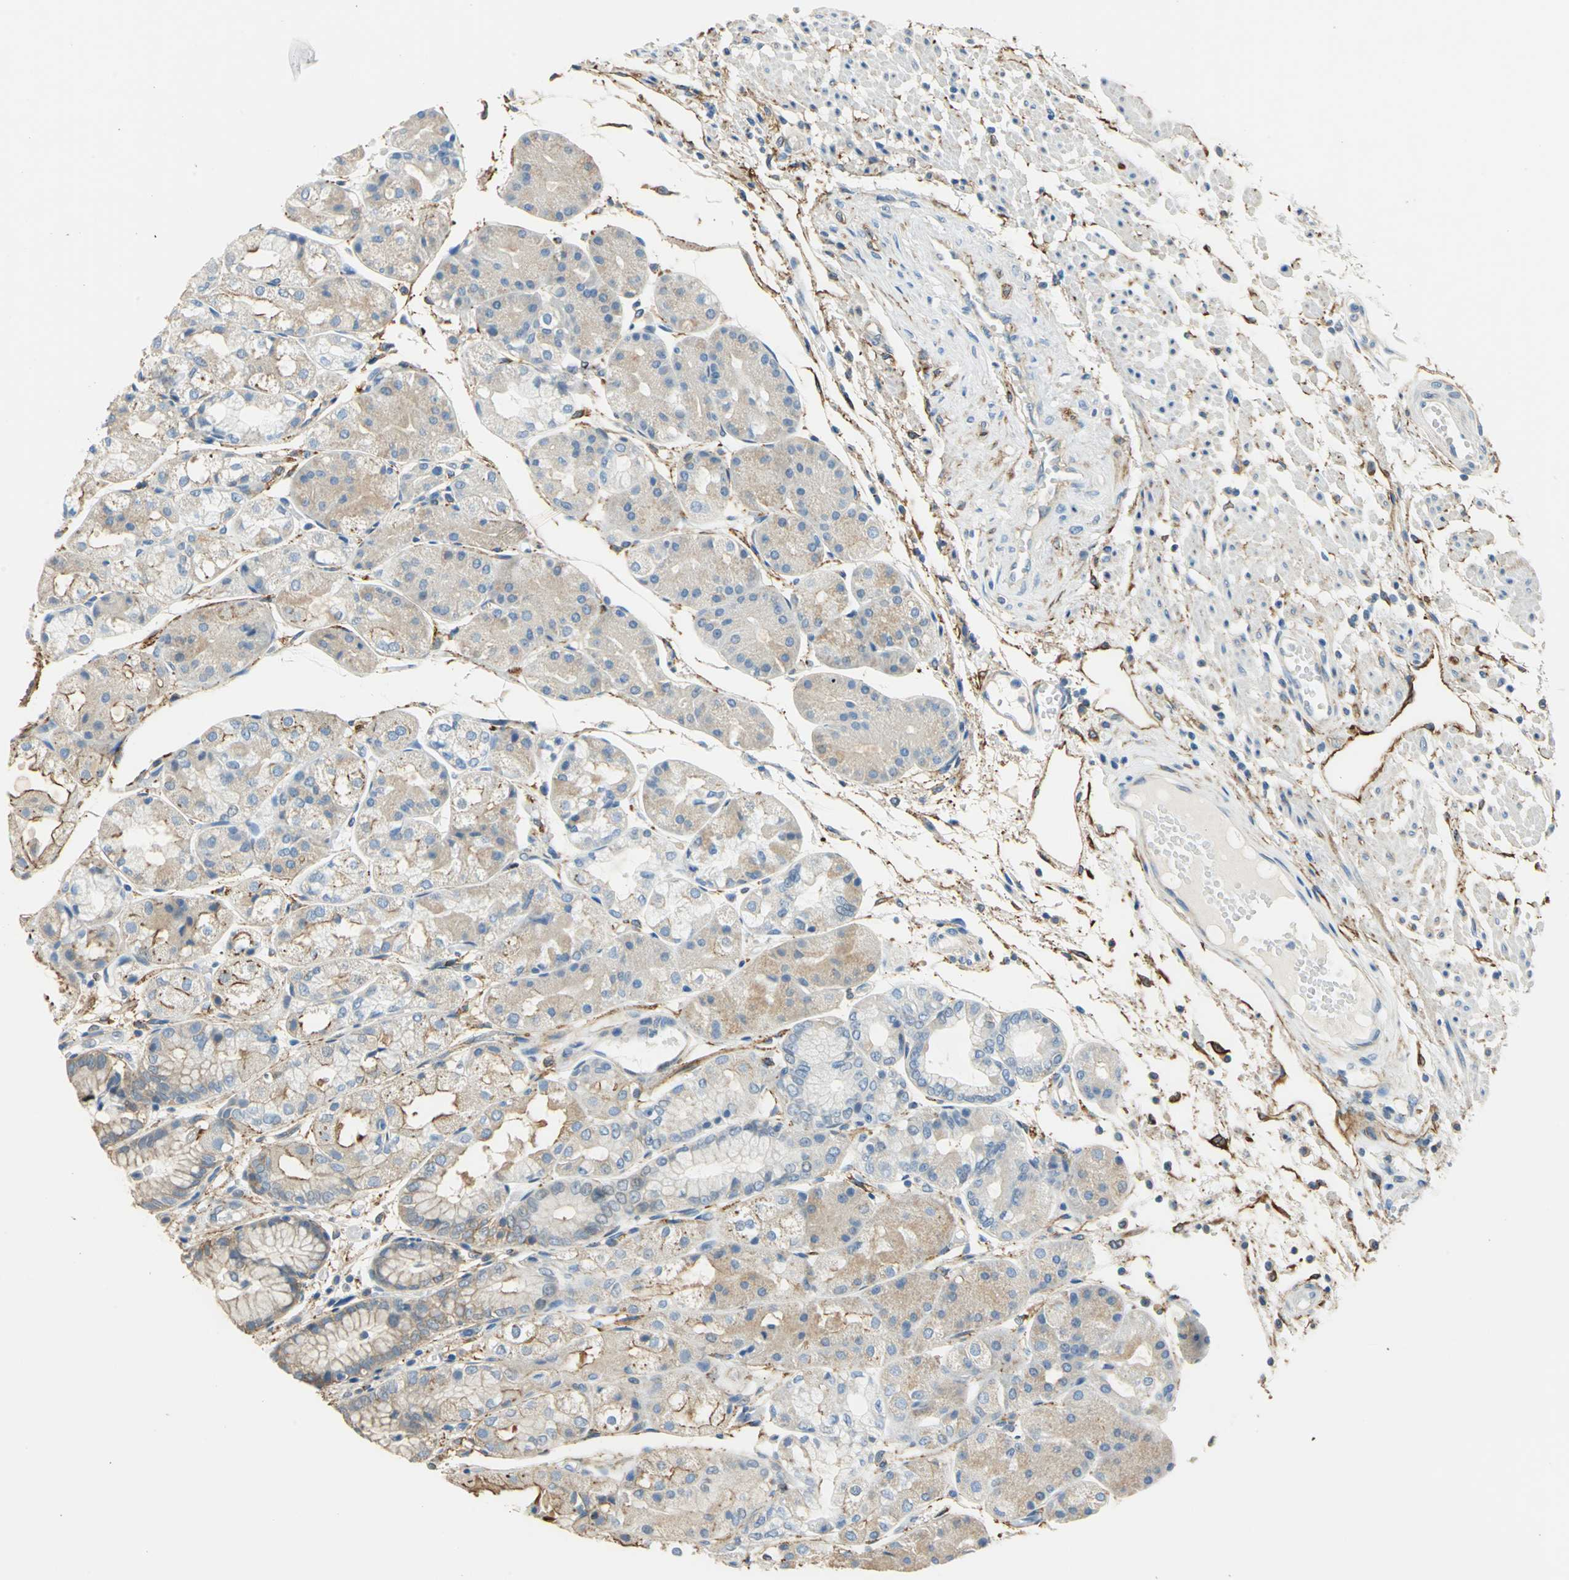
{"staining": {"intensity": "moderate", "quantity": ">75%", "location": "cytoplasmic/membranous"}, "tissue": "stomach", "cell_type": "Glandular cells", "image_type": "normal", "snomed": [{"axis": "morphology", "description": "Normal tissue, NOS"}, {"axis": "topography", "description": "Stomach, upper"}], "caption": "High-magnification brightfield microscopy of benign stomach stained with DAB (3,3'-diaminobenzidine) (brown) and counterstained with hematoxylin (blue). glandular cells exhibit moderate cytoplasmic/membranous positivity is appreciated in approximately>75% of cells. (DAB (3,3'-diaminobenzidine) = brown stain, brightfield microscopy at high magnification).", "gene": "AKAP12", "patient": {"sex": "male", "age": 72}}